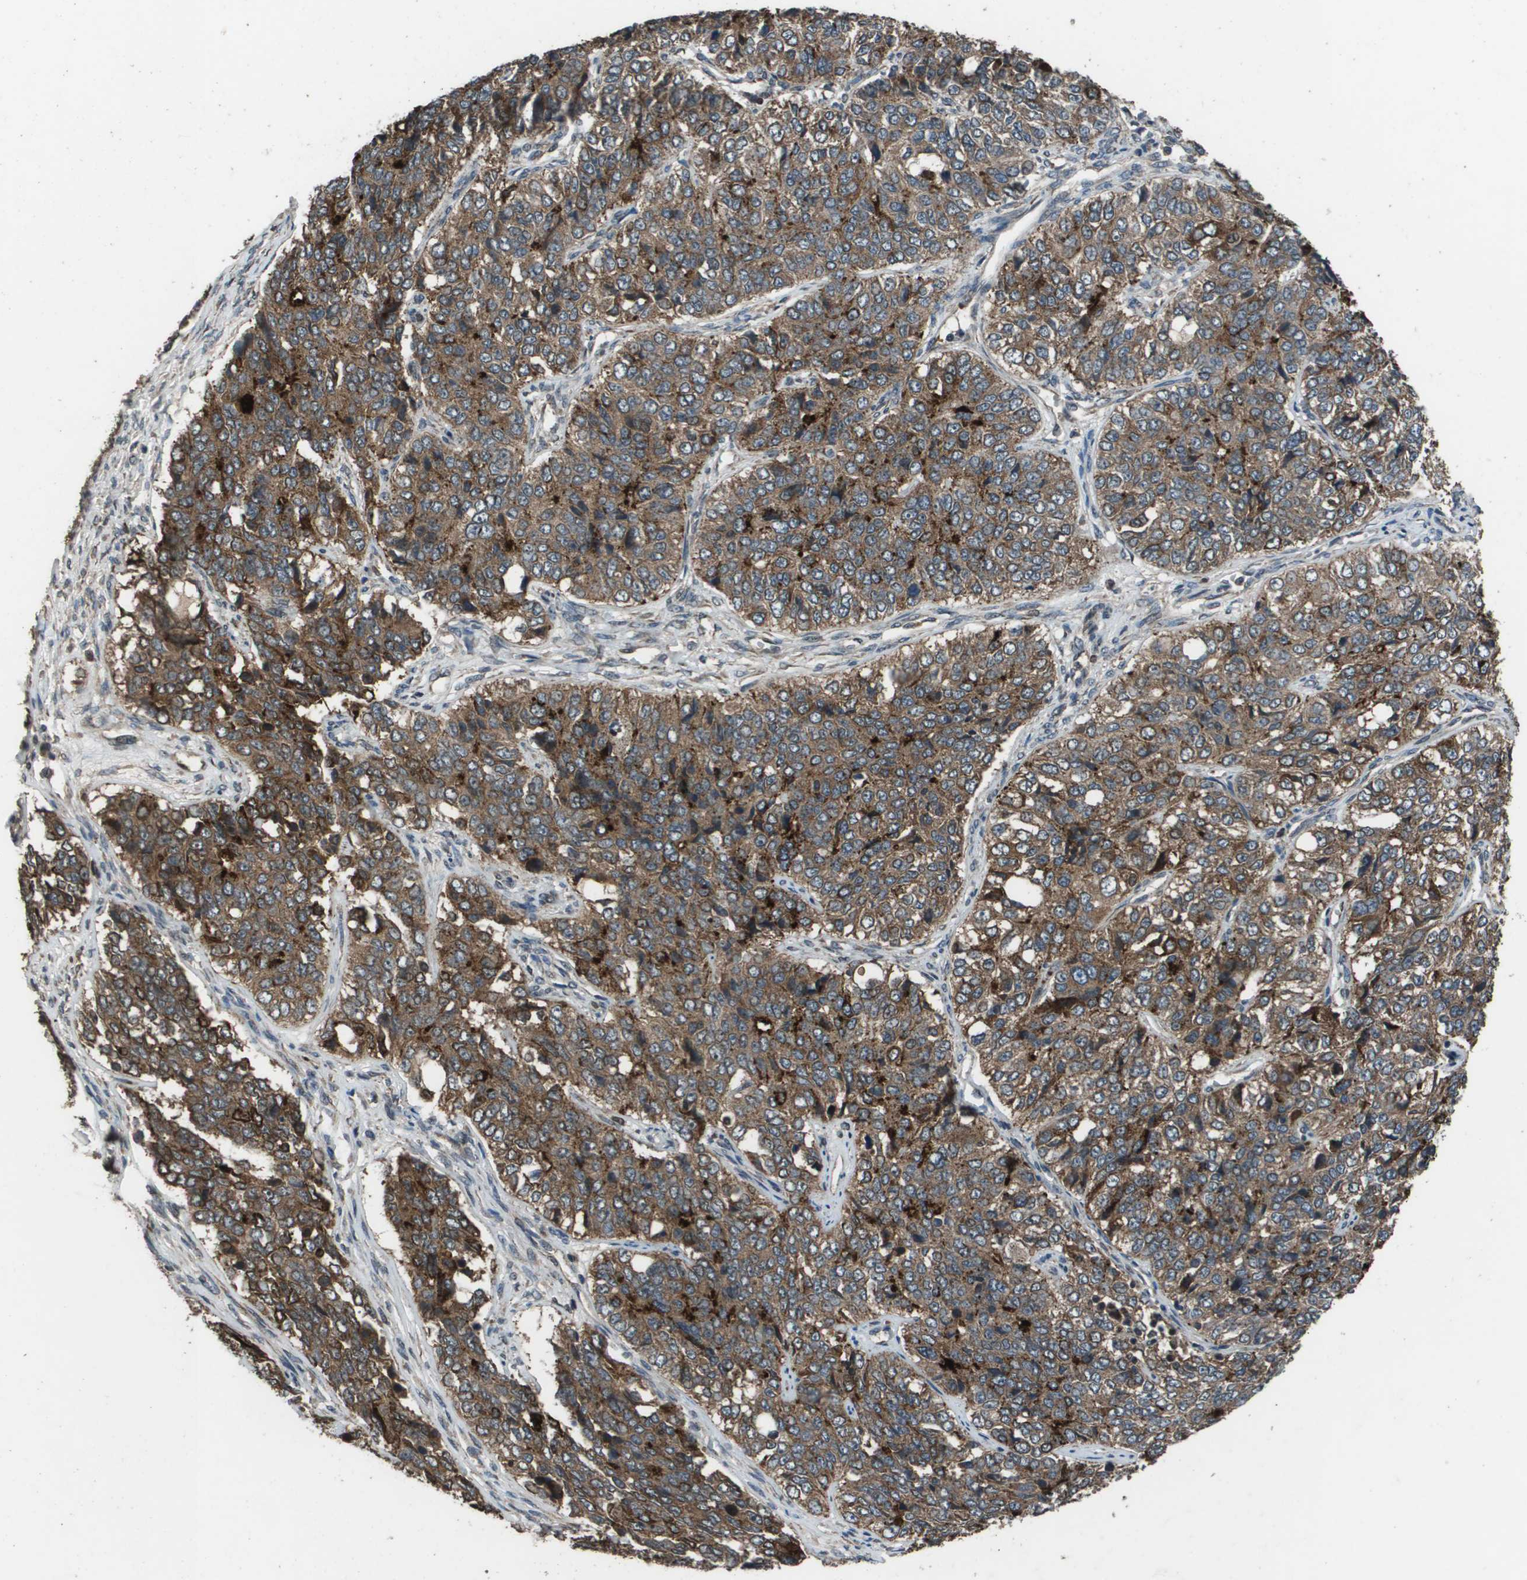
{"staining": {"intensity": "moderate", "quantity": ">75%", "location": "cytoplasmic/membranous"}, "tissue": "ovarian cancer", "cell_type": "Tumor cells", "image_type": "cancer", "snomed": [{"axis": "morphology", "description": "Carcinoma, endometroid"}, {"axis": "topography", "description": "Ovary"}], "caption": "Ovarian endometroid carcinoma was stained to show a protein in brown. There is medium levels of moderate cytoplasmic/membranous positivity in approximately >75% of tumor cells.", "gene": "GOSR2", "patient": {"sex": "female", "age": 51}}